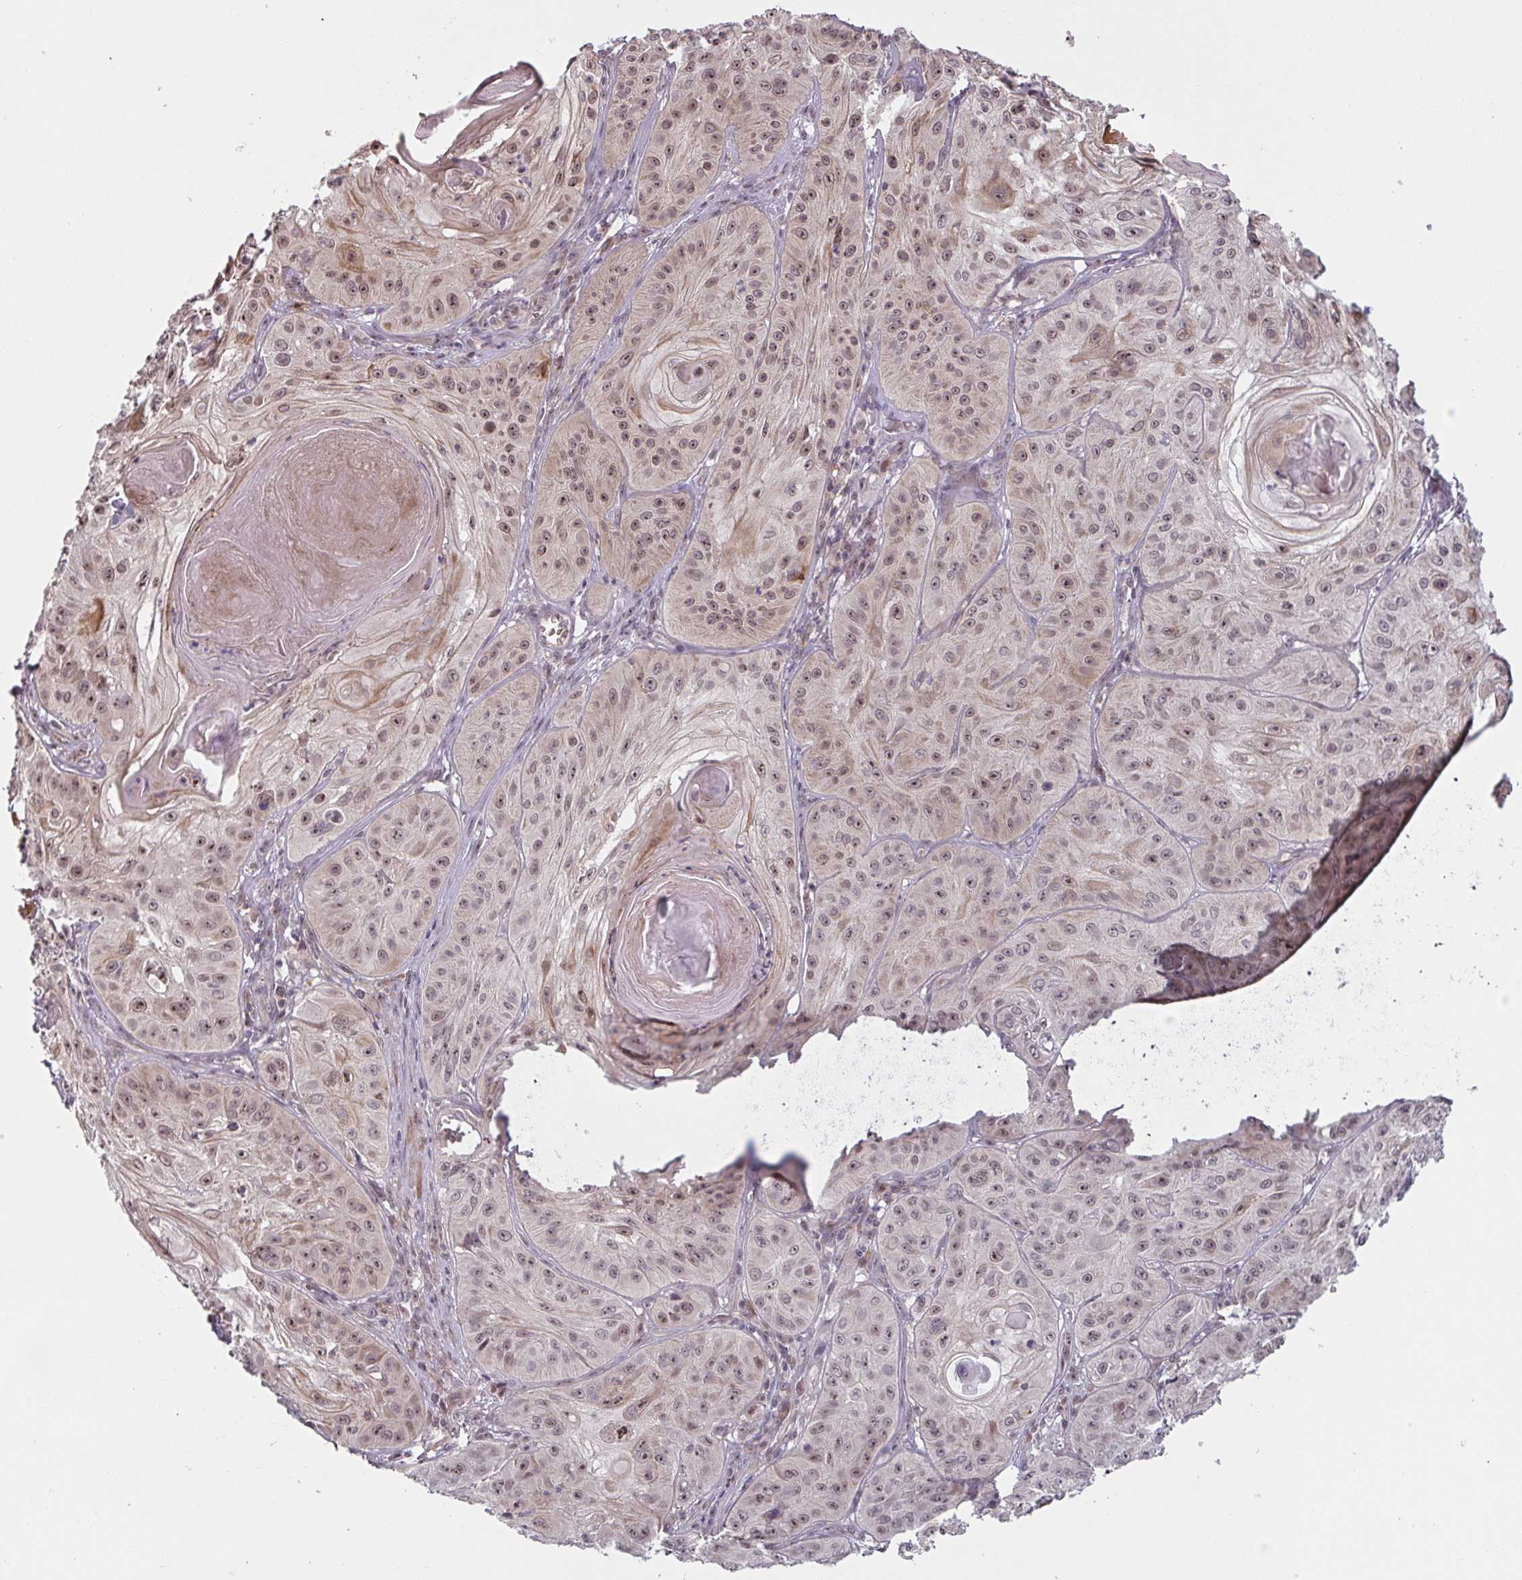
{"staining": {"intensity": "moderate", "quantity": ">75%", "location": "nuclear"}, "tissue": "skin cancer", "cell_type": "Tumor cells", "image_type": "cancer", "snomed": [{"axis": "morphology", "description": "Squamous cell carcinoma, NOS"}, {"axis": "topography", "description": "Skin"}], "caption": "A medium amount of moderate nuclear staining is appreciated in about >75% of tumor cells in squamous cell carcinoma (skin) tissue.", "gene": "NLRP13", "patient": {"sex": "male", "age": 85}}